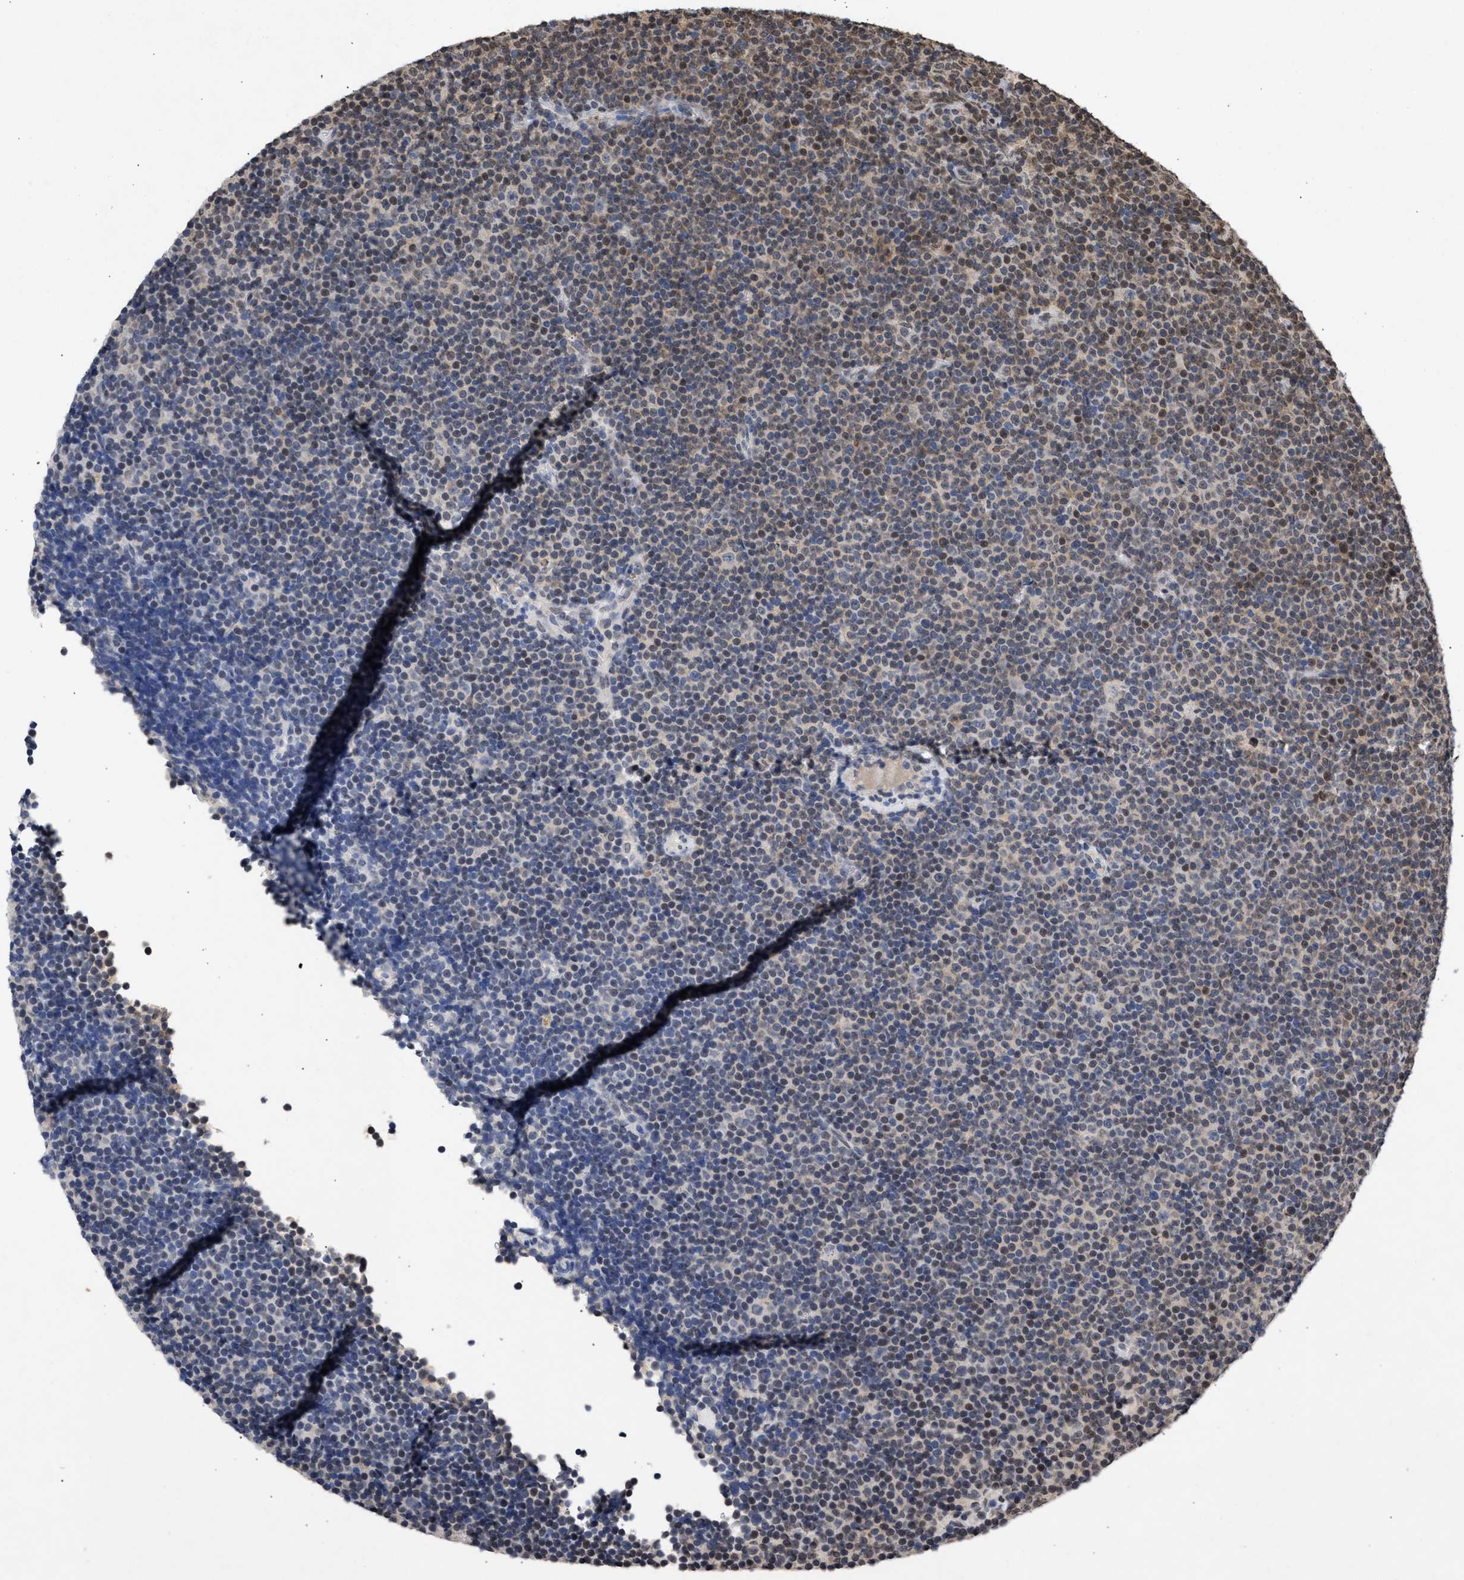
{"staining": {"intensity": "weak", "quantity": "25%-75%", "location": "cytoplasmic/membranous,nuclear"}, "tissue": "lymphoma", "cell_type": "Tumor cells", "image_type": "cancer", "snomed": [{"axis": "morphology", "description": "Malignant lymphoma, non-Hodgkin's type, Low grade"}, {"axis": "topography", "description": "Lymph node"}], "caption": "This is a photomicrograph of immunohistochemistry staining of lymphoma, which shows weak staining in the cytoplasmic/membranous and nuclear of tumor cells.", "gene": "NUP35", "patient": {"sex": "female", "age": 67}}